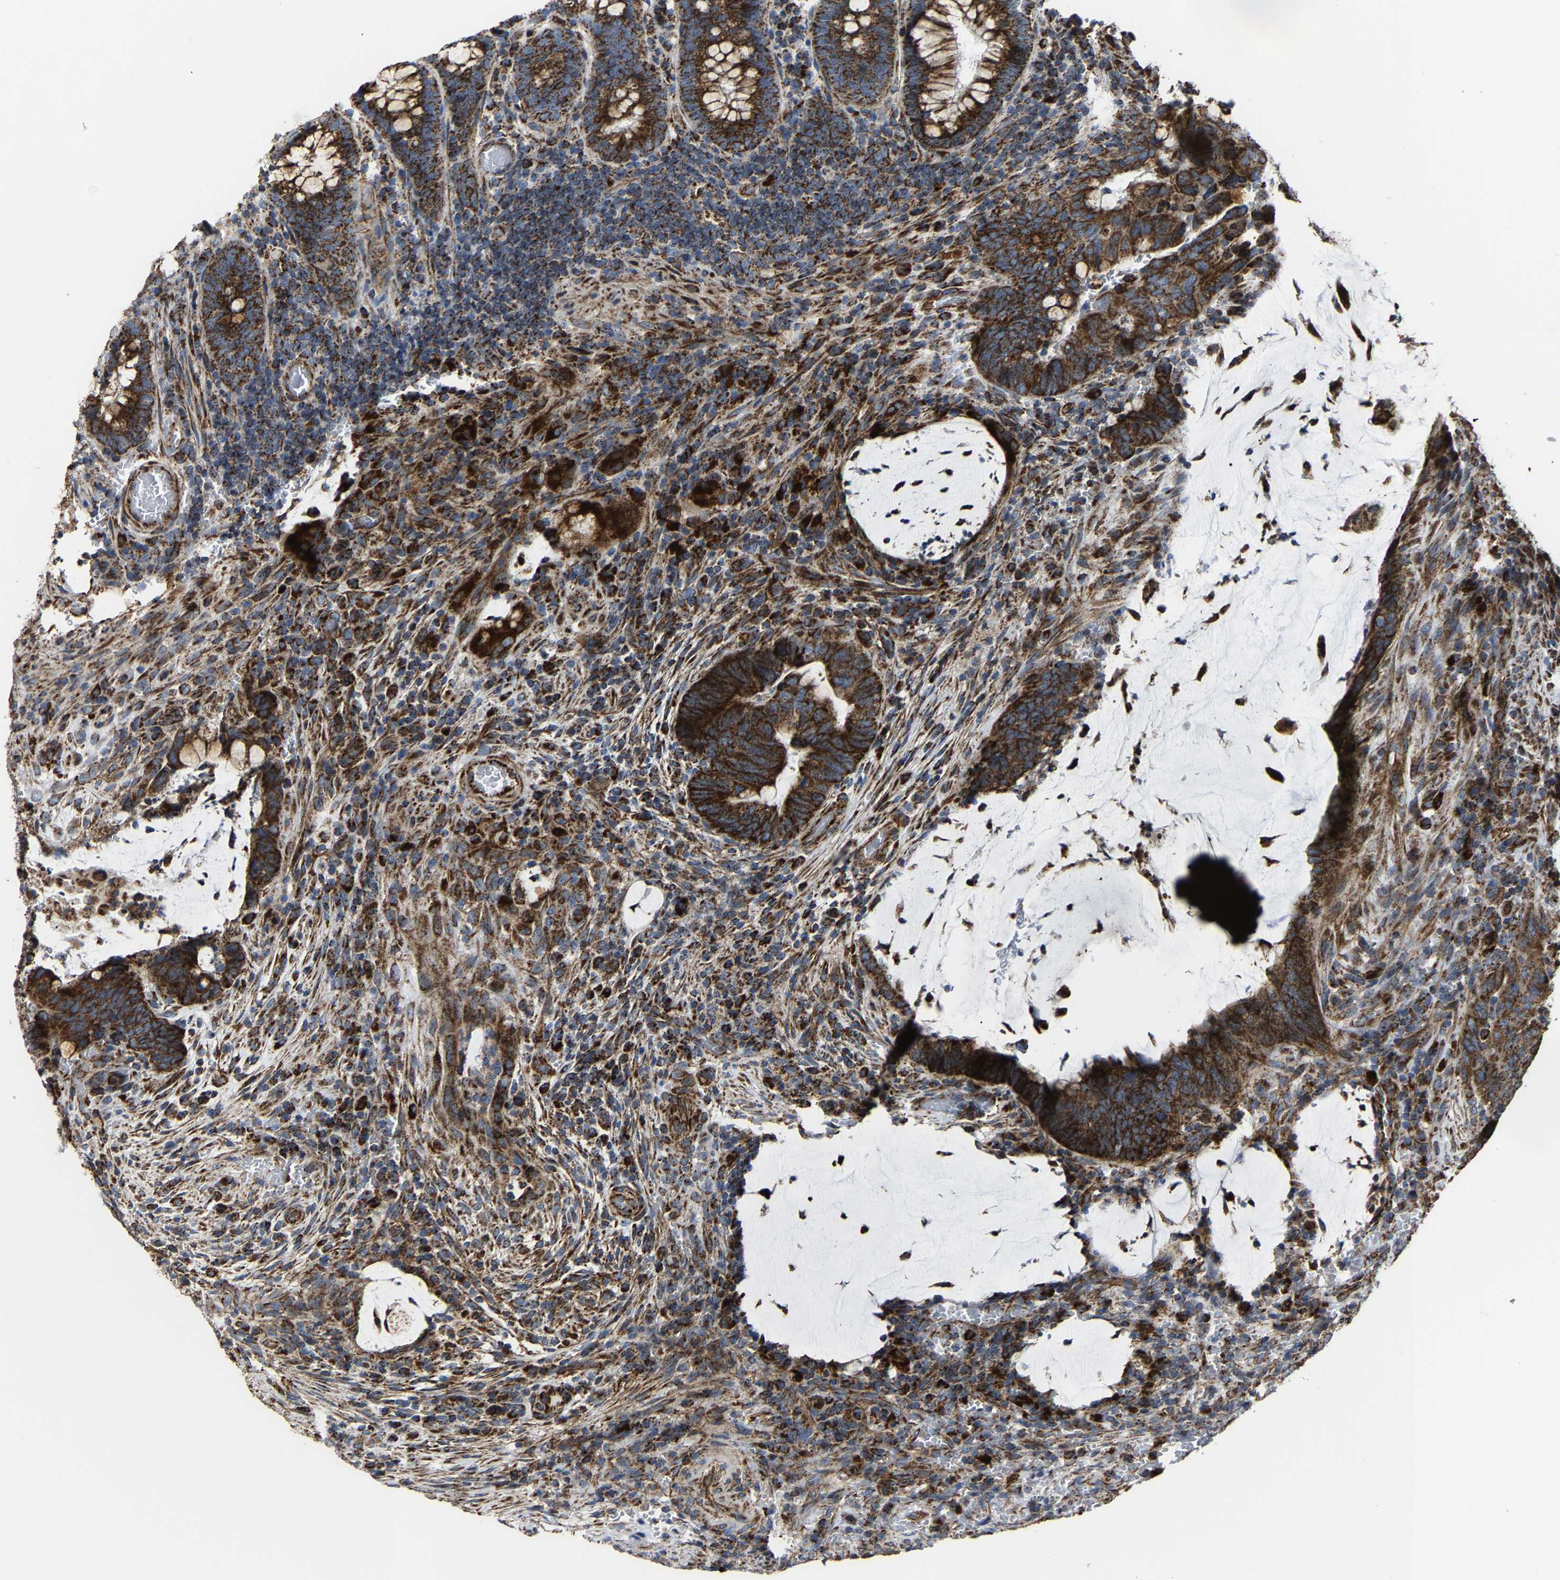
{"staining": {"intensity": "strong", "quantity": ">75%", "location": "cytoplasmic/membranous"}, "tissue": "colorectal cancer", "cell_type": "Tumor cells", "image_type": "cancer", "snomed": [{"axis": "morphology", "description": "Normal tissue, NOS"}, {"axis": "morphology", "description": "Adenocarcinoma, NOS"}, {"axis": "topography", "description": "Rectum"}, {"axis": "topography", "description": "Peripheral nerve tissue"}], "caption": "IHC histopathology image of colorectal cancer (adenocarcinoma) stained for a protein (brown), which reveals high levels of strong cytoplasmic/membranous staining in about >75% of tumor cells.", "gene": "NDUFV3", "patient": {"sex": "male", "age": 92}}